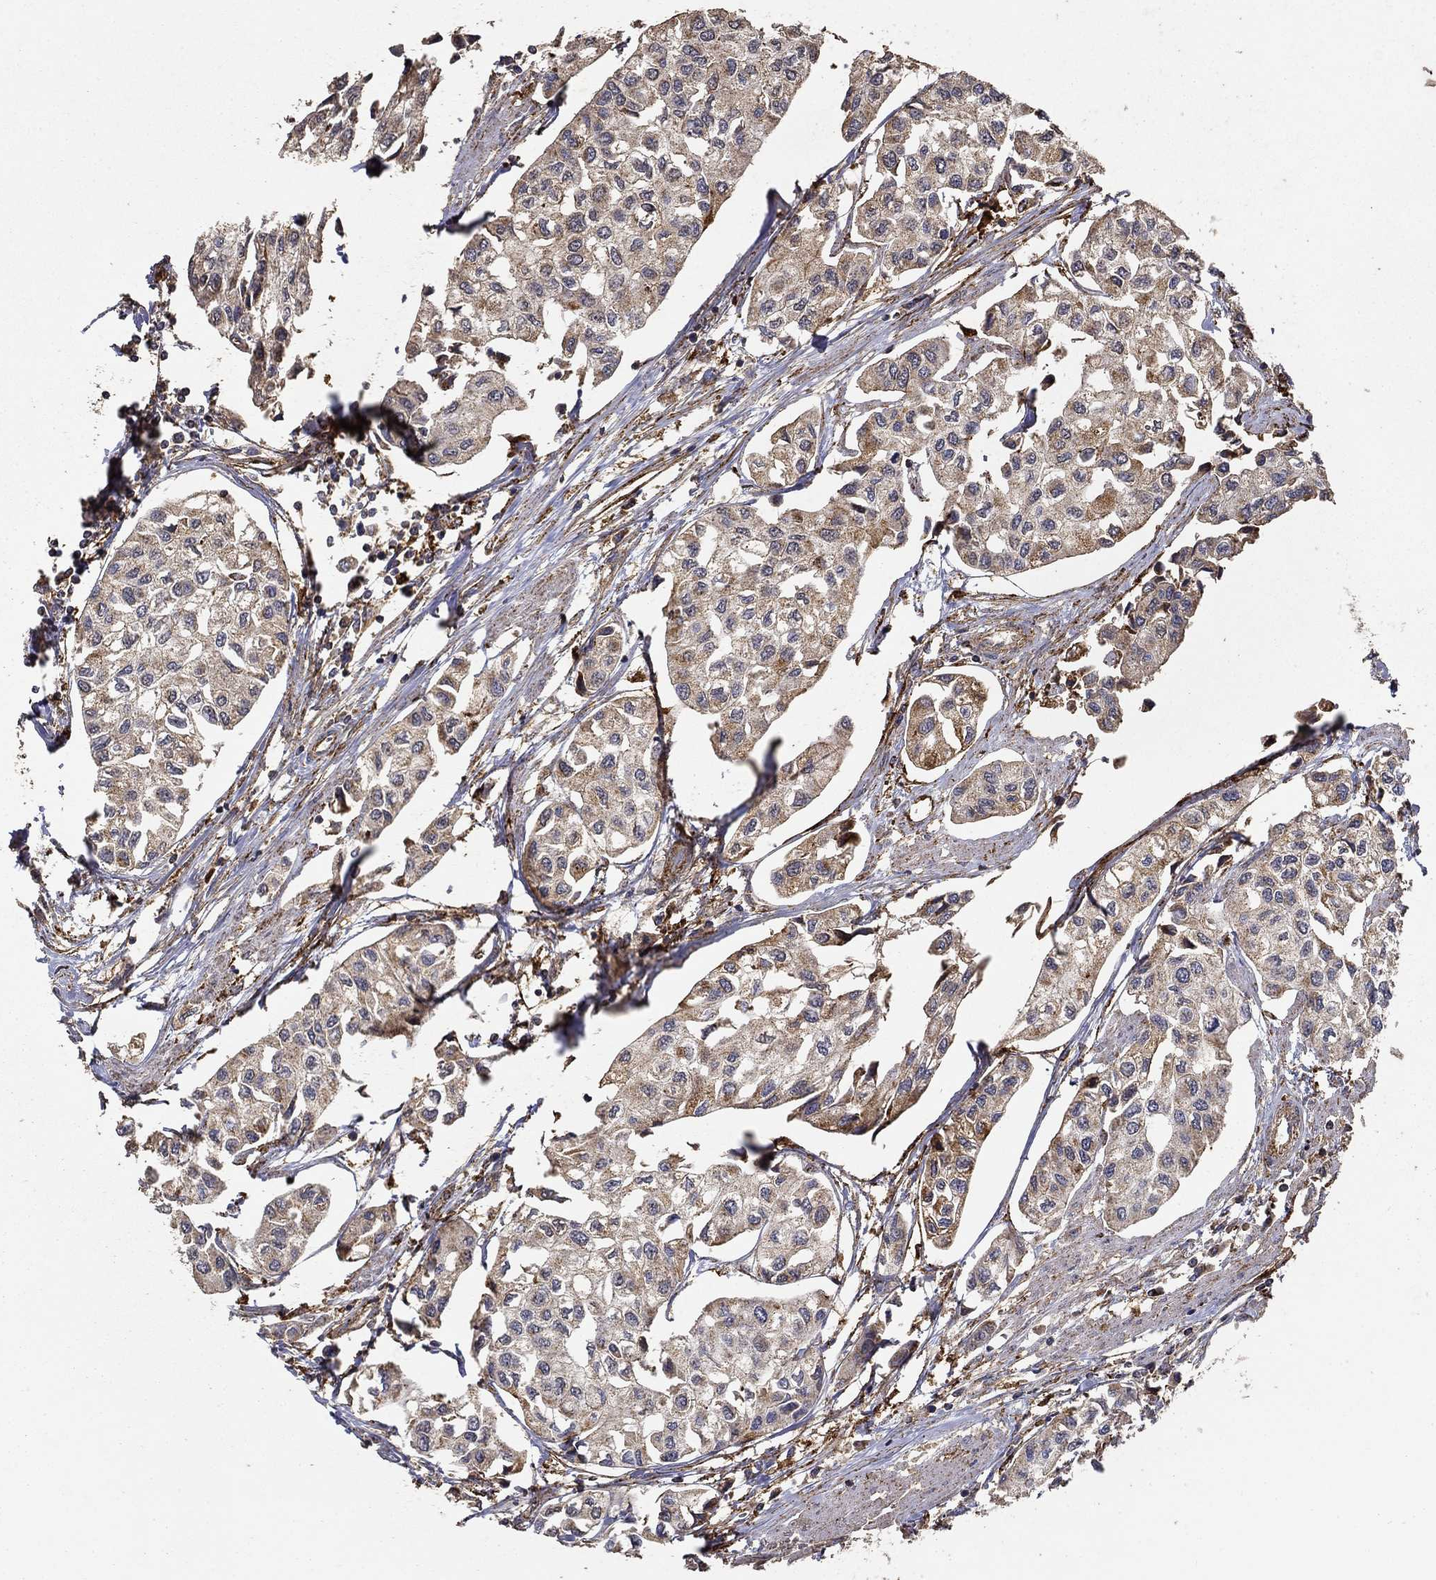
{"staining": {"intensity": "moderate", "quantity": "<25%", "location": "cytoplasmic/membranous"}, "tissue": "urothelial cancer", "cell_type": "Tumor cells", "image_type": "cancer", "snomed": [{"axis": "morphology", "description": "Urothelial carcinoma, High grade"}, {"axis": "topography", "description": "Urinary bladder"}], "caption": "Immunohistochemical staining of urothelial cancer demonstrates low levels of moderate cytoplasmic/membranous staining in approximately <25% of tumor cells.", "gene": "IFRD1", "patient": {"sex": "male", "age": 73}}